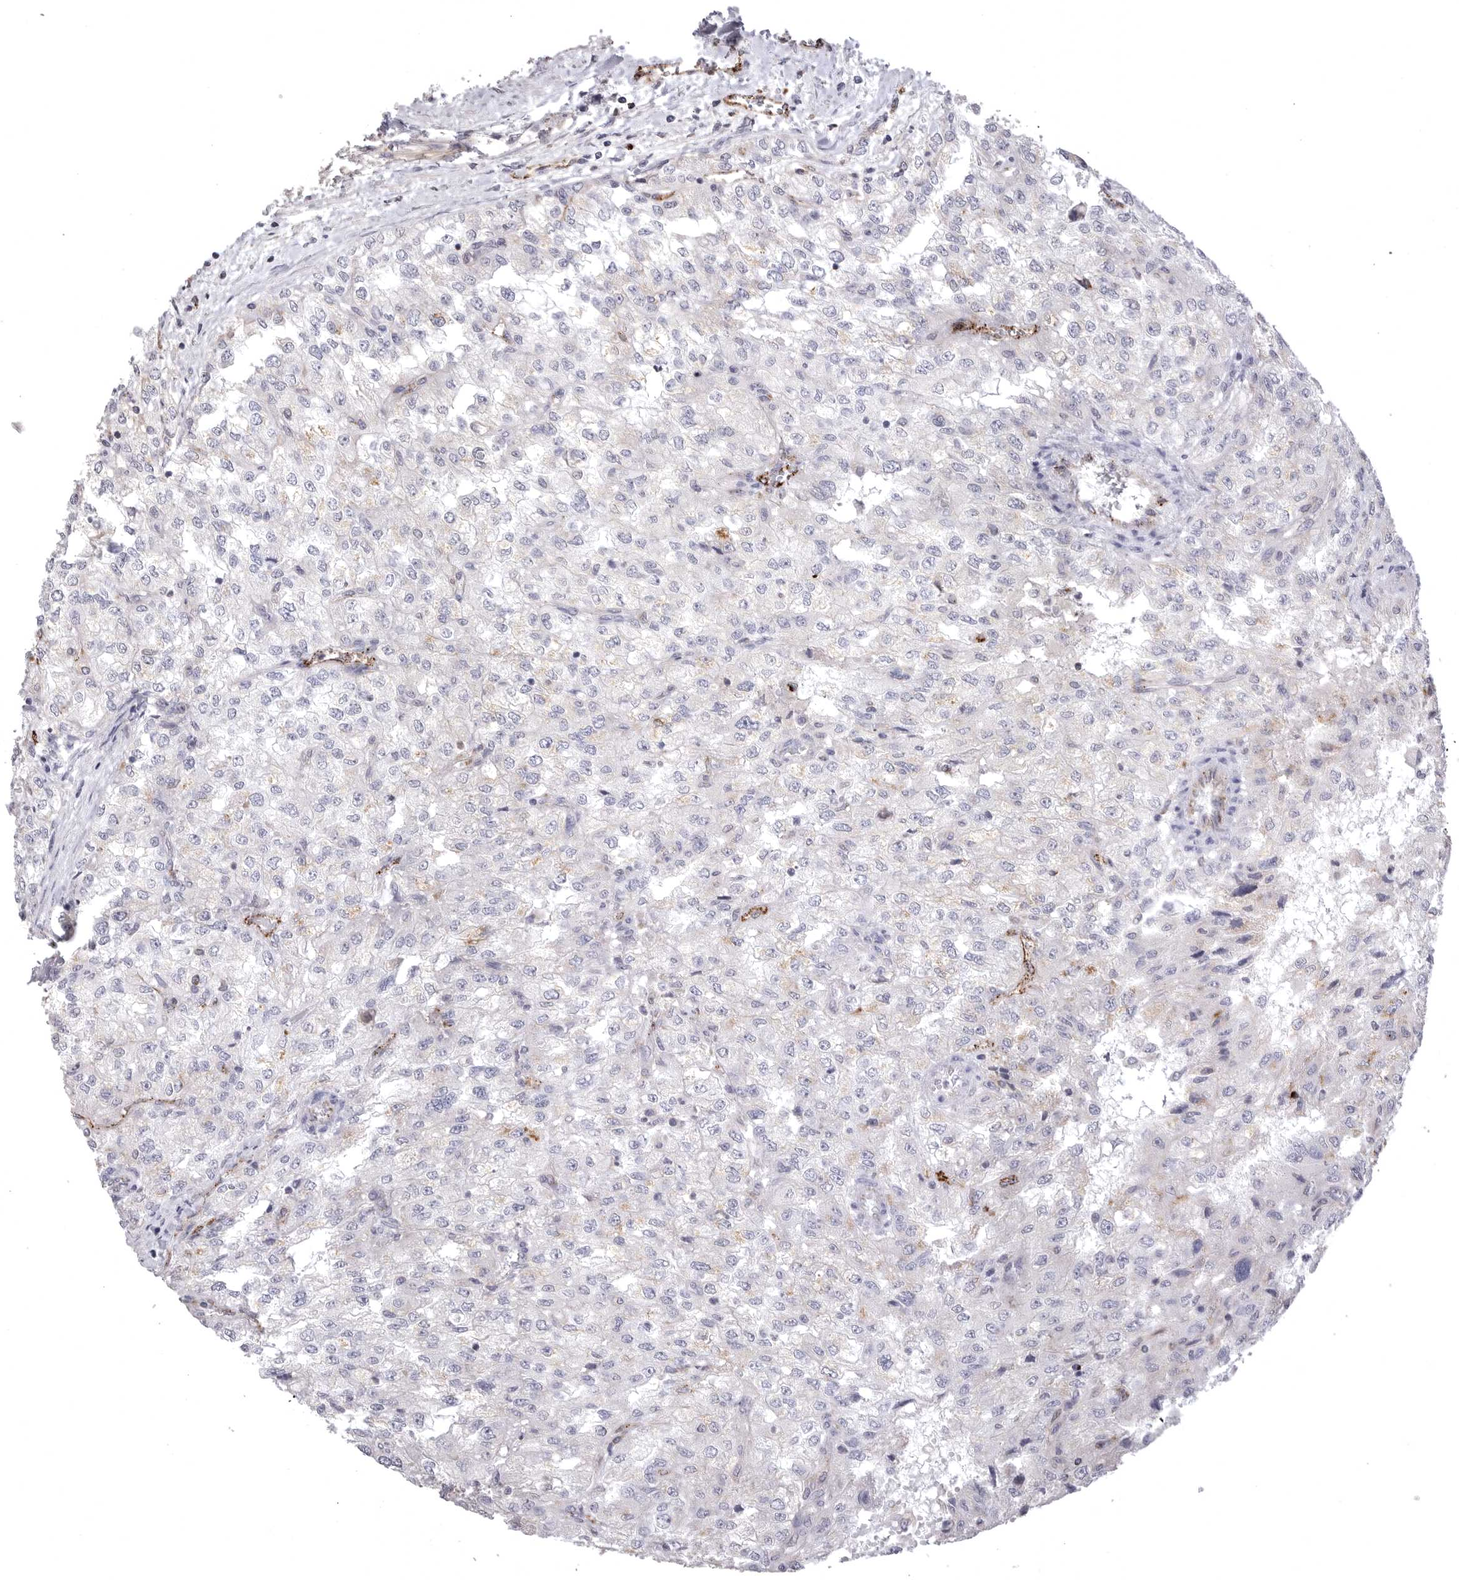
{"staining": {"intensity": "negative", "quantity": "none", "location": "none"}, "tissue": "renal cancer", "cell_type": "Tumor cells", "image_type": "cancer", "snomed": [{"axis": "morphology", "description": "Adenocarcinoma, NOS"}, {"axis": "topography", "description": "Kidney"}], "caption": "Renal adenocarcinoma stained for a protein using IHC exhibits no staining tumor cells.", "gene": "PSPN", "patient": {"sex": "female", "age": 54}}